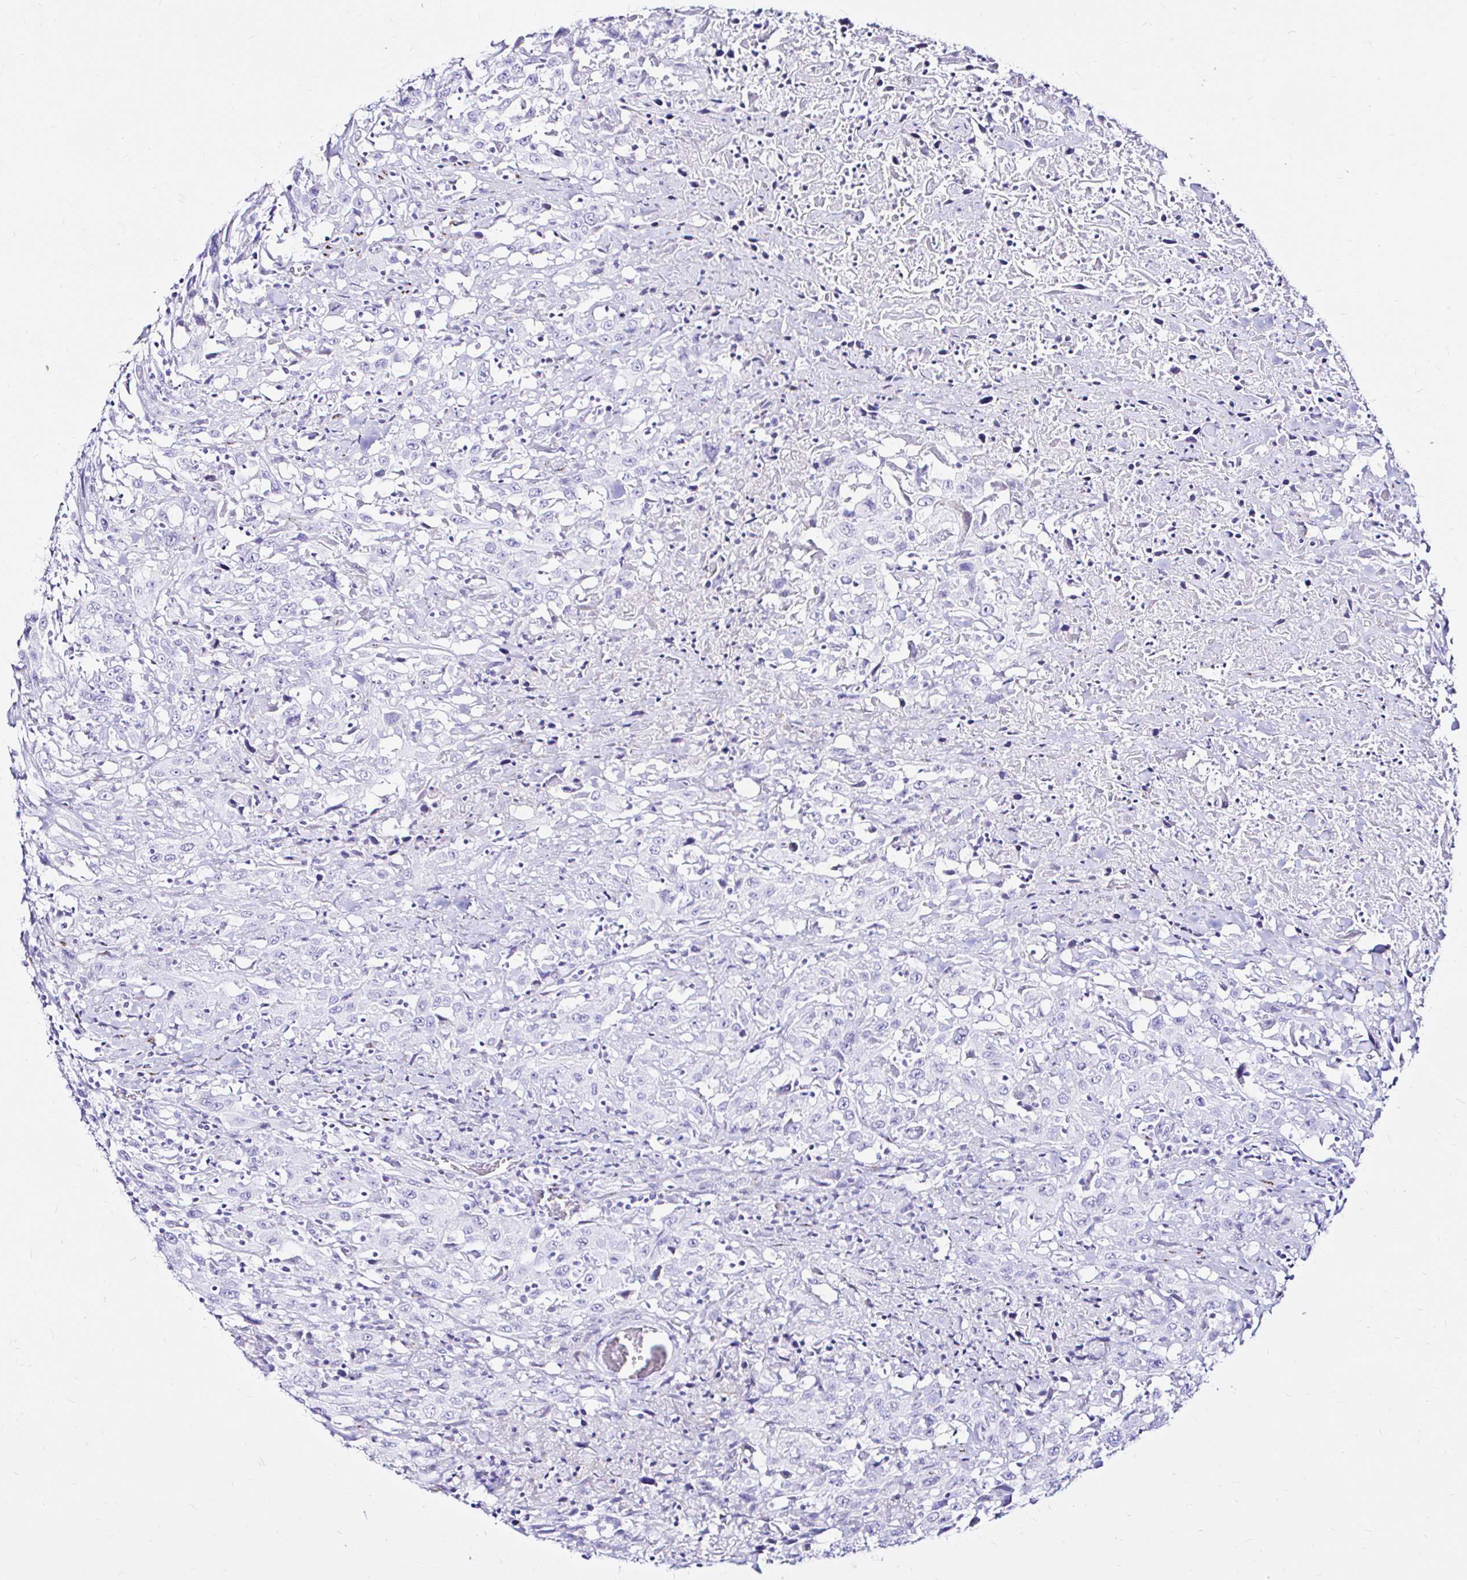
{"staining": {"intensity": "negative", "quantity": "none", "location": "none"}, "tissue": "urothelial cancer", "cell_type": "Tumor cells", "image_type": "cancer", "snomed": [{"axis": "morphology", "description": "Urothelial carcinoma, High grade"}, {"axis": "topography", "description": "Urinary bladder"}], "caption": "The micrograph shows no significant expression in tumor cells of urothelial cancer. (Immunohistochemistry, brightfield microscopy, high magnification).", "gene": "ZNF432", "patient": {"sex": "male", "age": 61}}